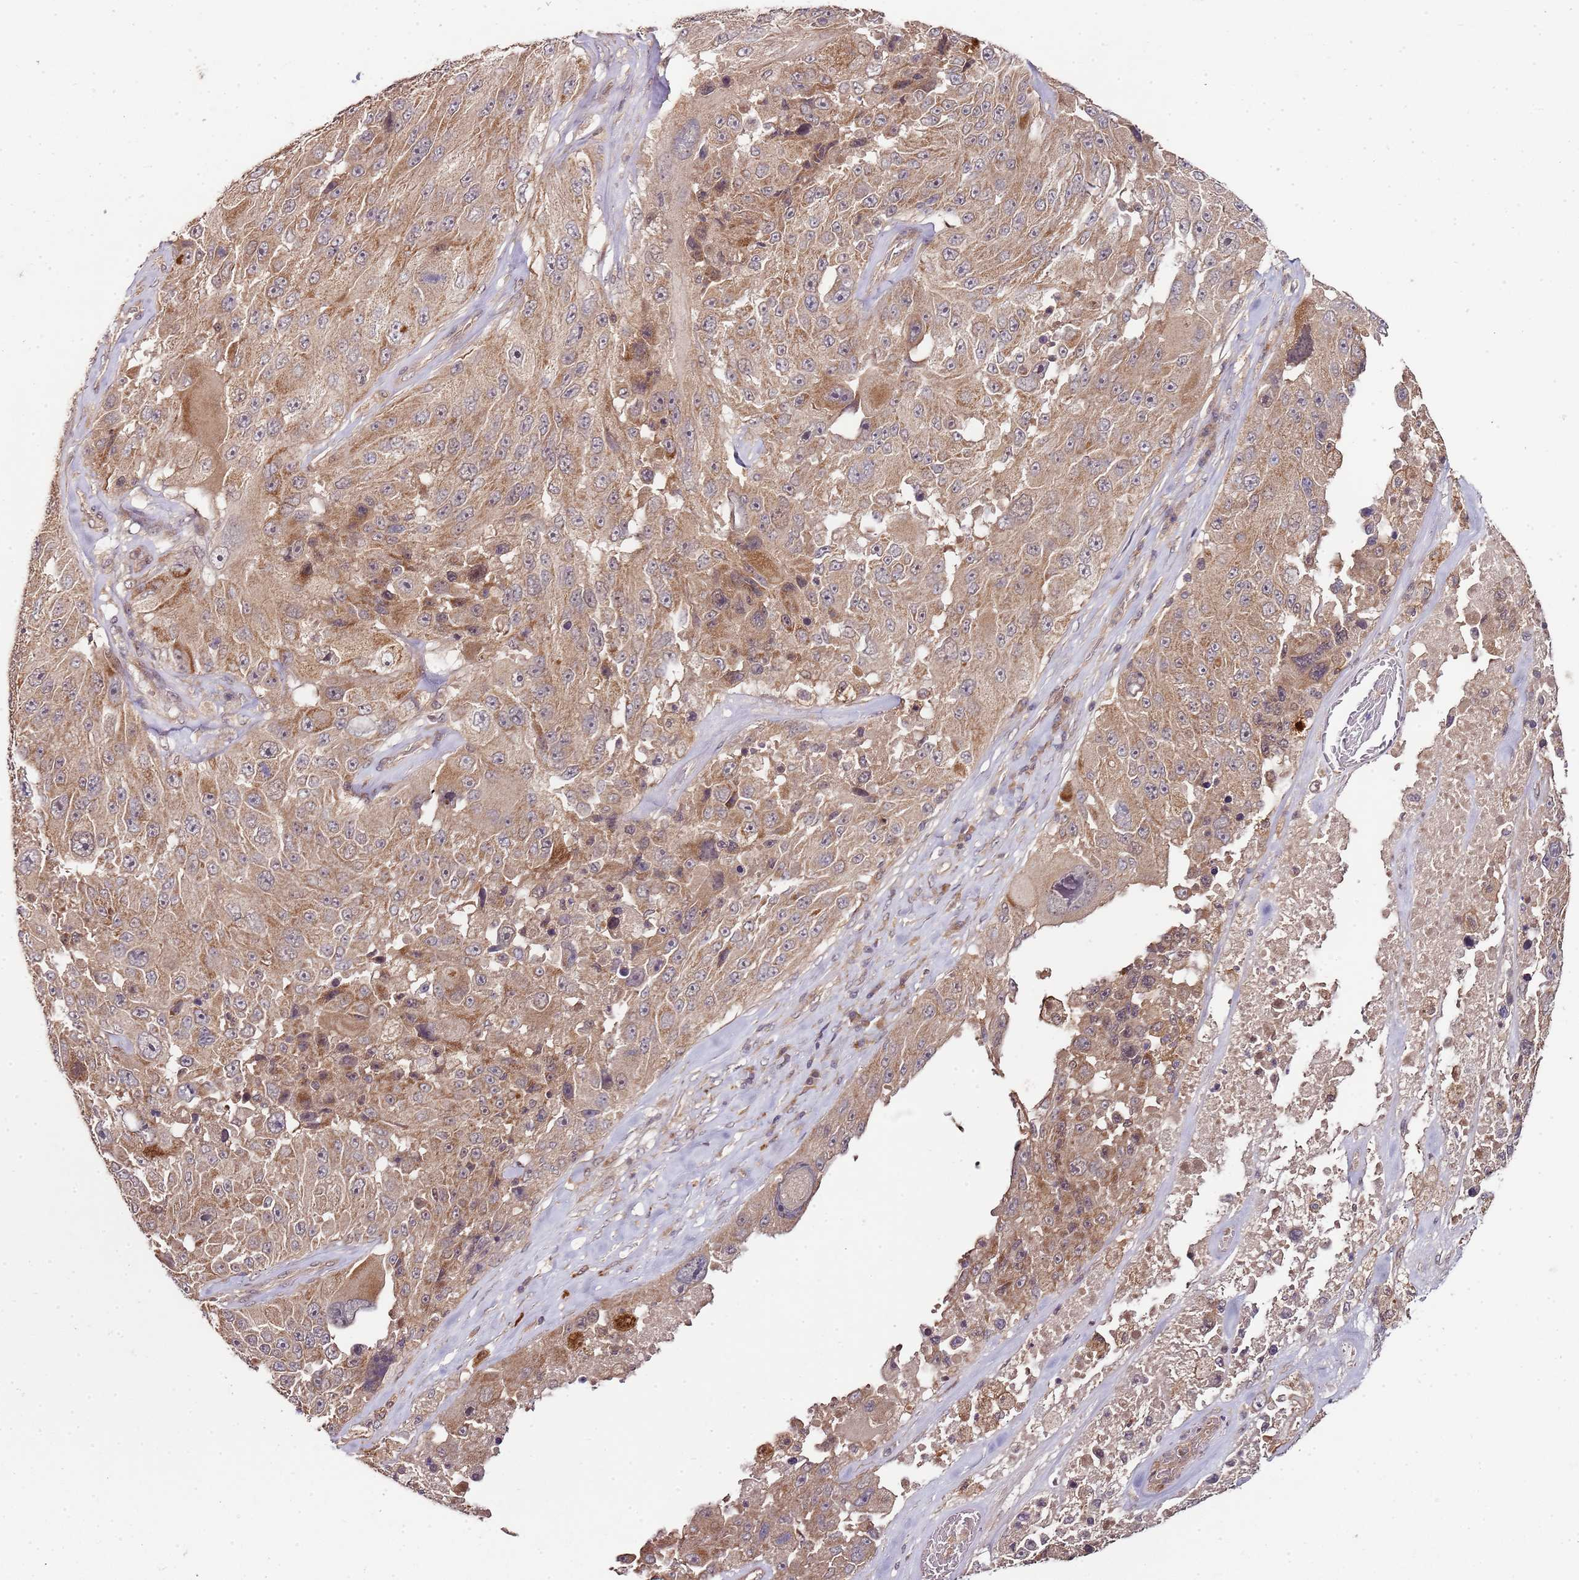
{"staining": {"intensity": "moderate", "quantity": ">75%", "location": "cytoplasmic/membranous"}, "tissue": "melanoma", "cell_type": "Tumor cells", "image_type": "cancer", "snomed": [{"axis": "morphology", "description": "Malignant melanoma, Metastatic site"}, {"axis": "topography", "description": "Lymph node"}], "caption": "Malignant melanoma (metastatic site) stained with a protein marker displays moderate staining in tumor cells.", "gene": "LIN37", "patient": {"sex": "male", "age": 62}}